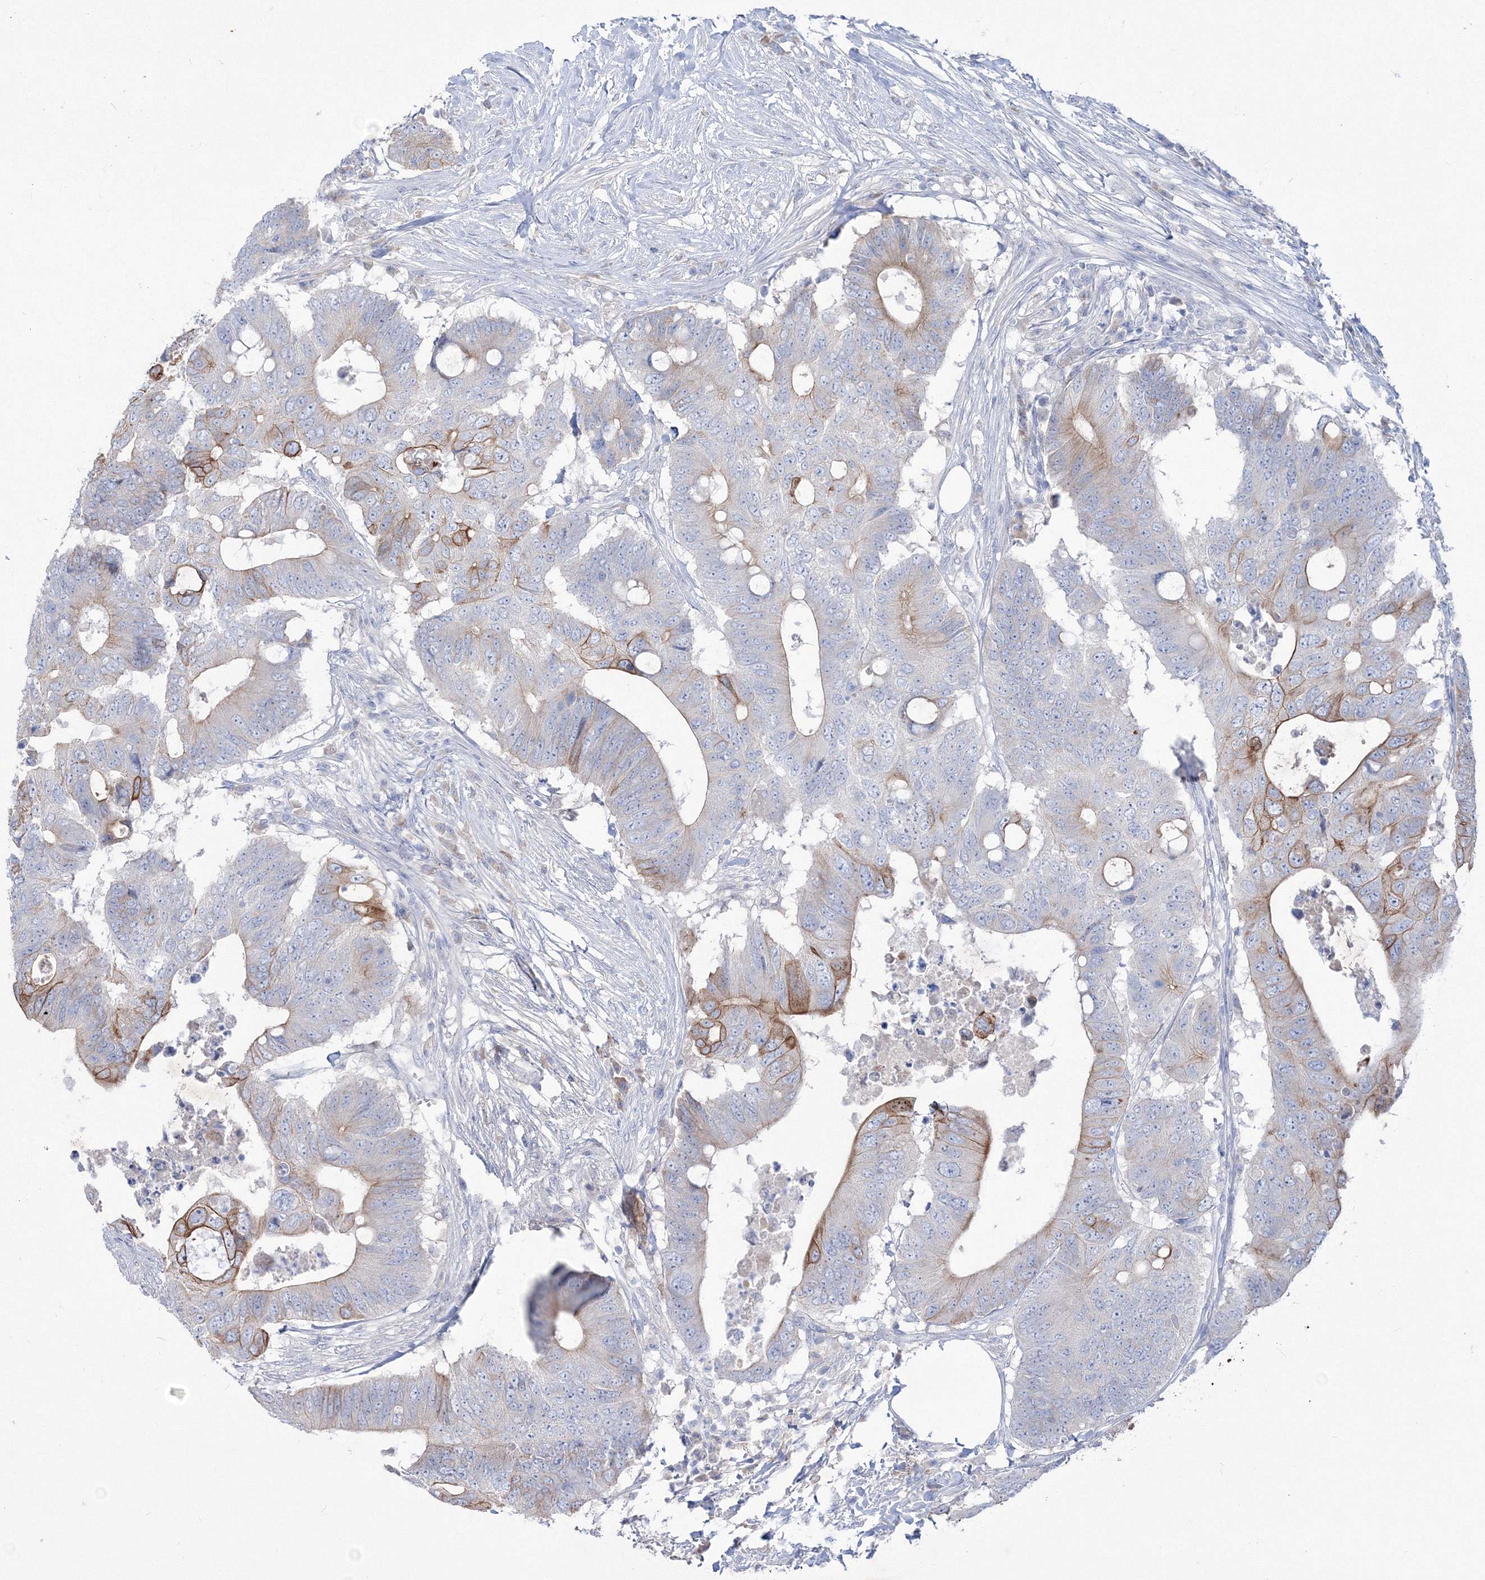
{"staining": {"intensity": "moderate", "quantity": "<25%", "location": "cytoplasmic/membranous"}, "tissue": "colorectal cancer", "cell_type": "Tumor cells", "image_type": "cancer", "snomed": [{"axis": "morphology", "description": "Adenocarcinoma, NOS"}, {"axis": "topography", "description": "Colon"}], "caption": "Immunohistochemical staining of adenocarcinoma (colorectal) displays low levels of moderate cytoplasmic/membranous protein positivity in approximately <25% of tumor cells.", "gene": "TMEM139", "patient": {"sex": "male", "age": 71}}